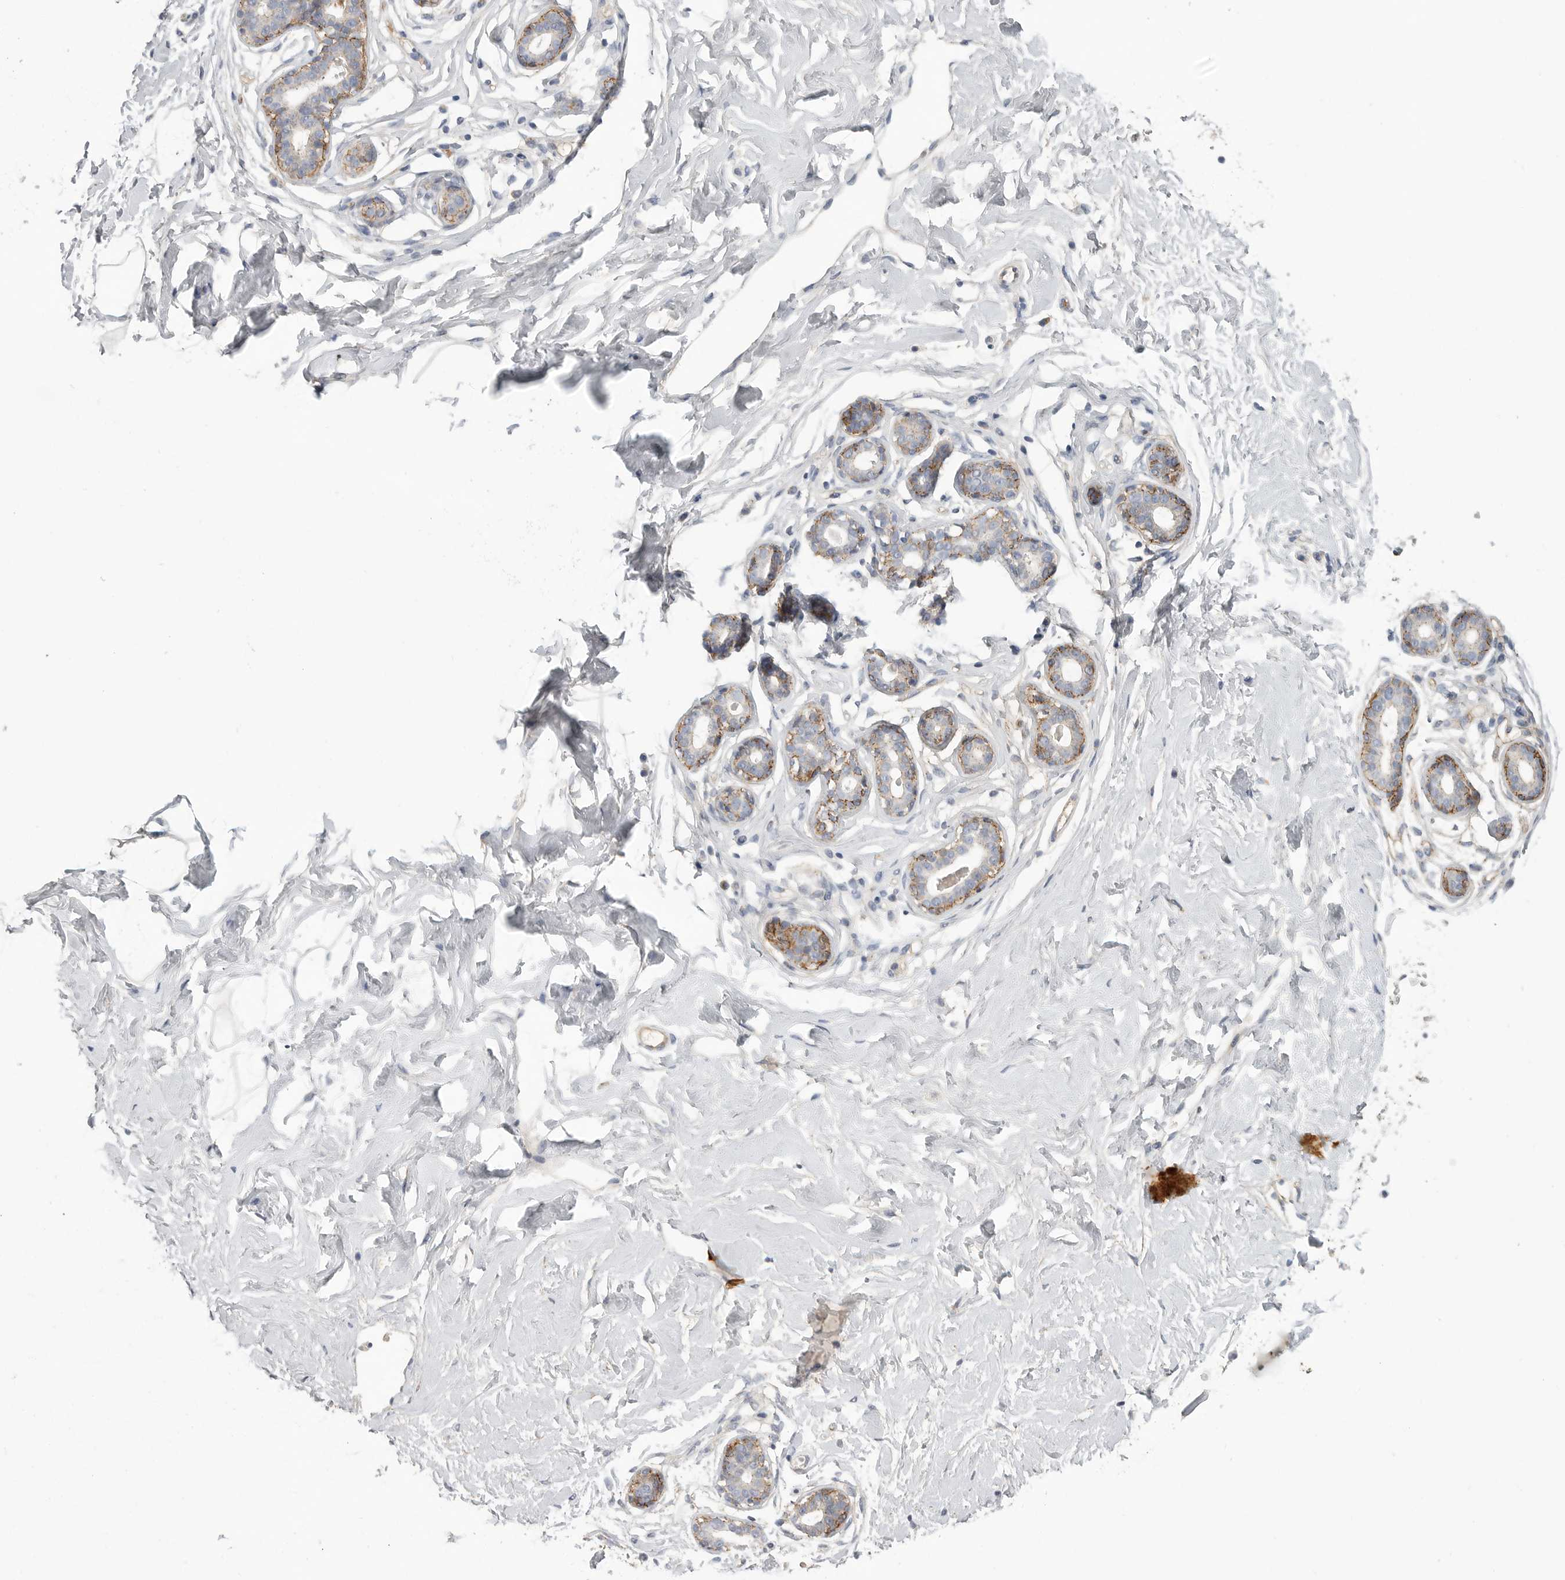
{"staining": {"intensity": "negative", "quantity": "none", "location": "none"}, "tissue": "breast", "cell_type": "Adipocytes", "image_type": "normal", "snomed": [{"axis": "morphology", "description": "Normal tissue, NOS"}, {"axis": "morphology", "description": "Adenoma, NOS"}, {"axis": "topography", "description": "Breast"}], "caption": "Immunohistochemistry of benign human breast reveals no staining in adipocytes.", "gene": "SDC3", "patient": {"sex": "female", "age": 23}}